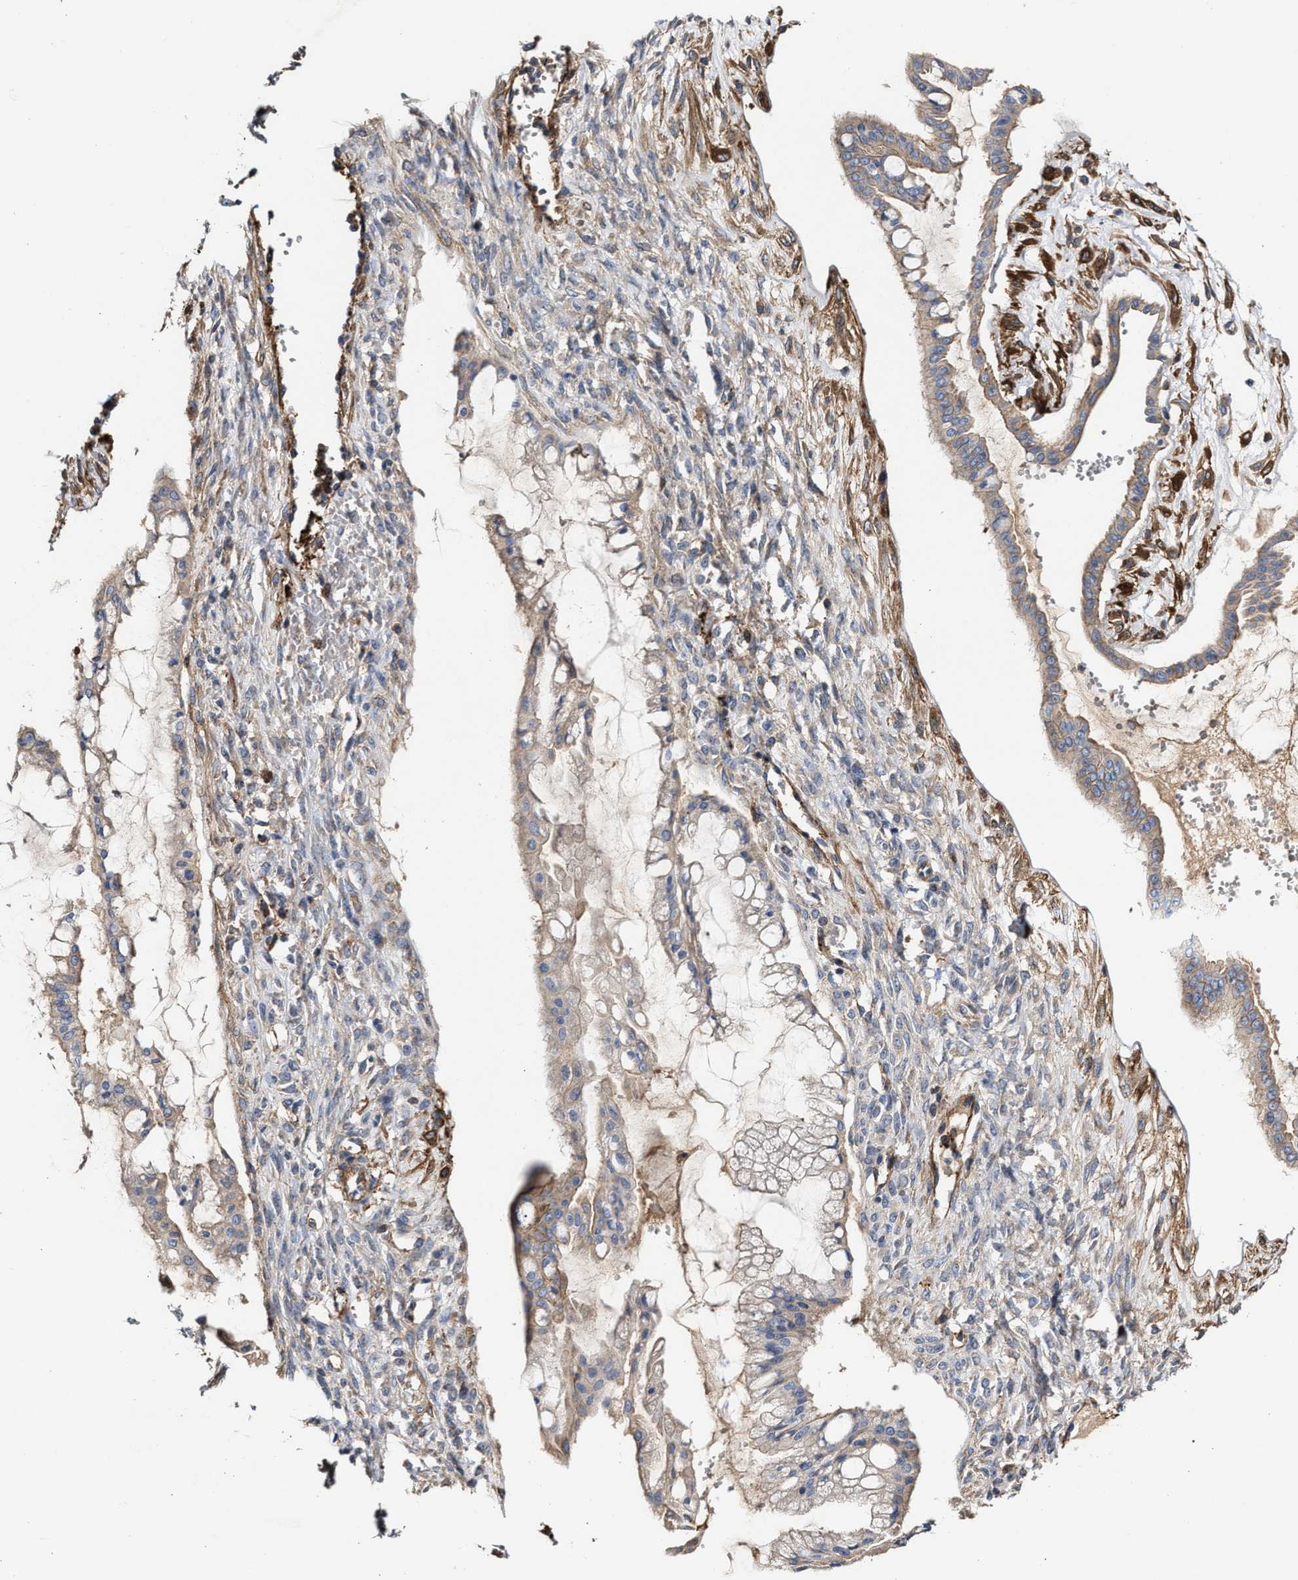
{"staining": {"intensity": "moderate", "quantity": "<25%", "location": "cytoplasmic/membranous"}, "tissue": "ovarian cancer", "cell_type": "Tumor cells", "image_type": "cancer", "snomed": [{"axis": "morphology", "description": "Cystadenocarcinoma, mucinous, NOS"}, {"axis": "topography", "description": "Ovary"}], "caption": "Immunohistochemical staining of mucinous cystadenocarcinoma (ovarian) demonstrates low levels of moderate cytoplasmic/membranous positivity in about <25% of tumor cells. (Brightfield microscopy of DAB IHC at high magnification).", "gene": "HS3ST5", "patient": {"sex": "female", "age": 73}}